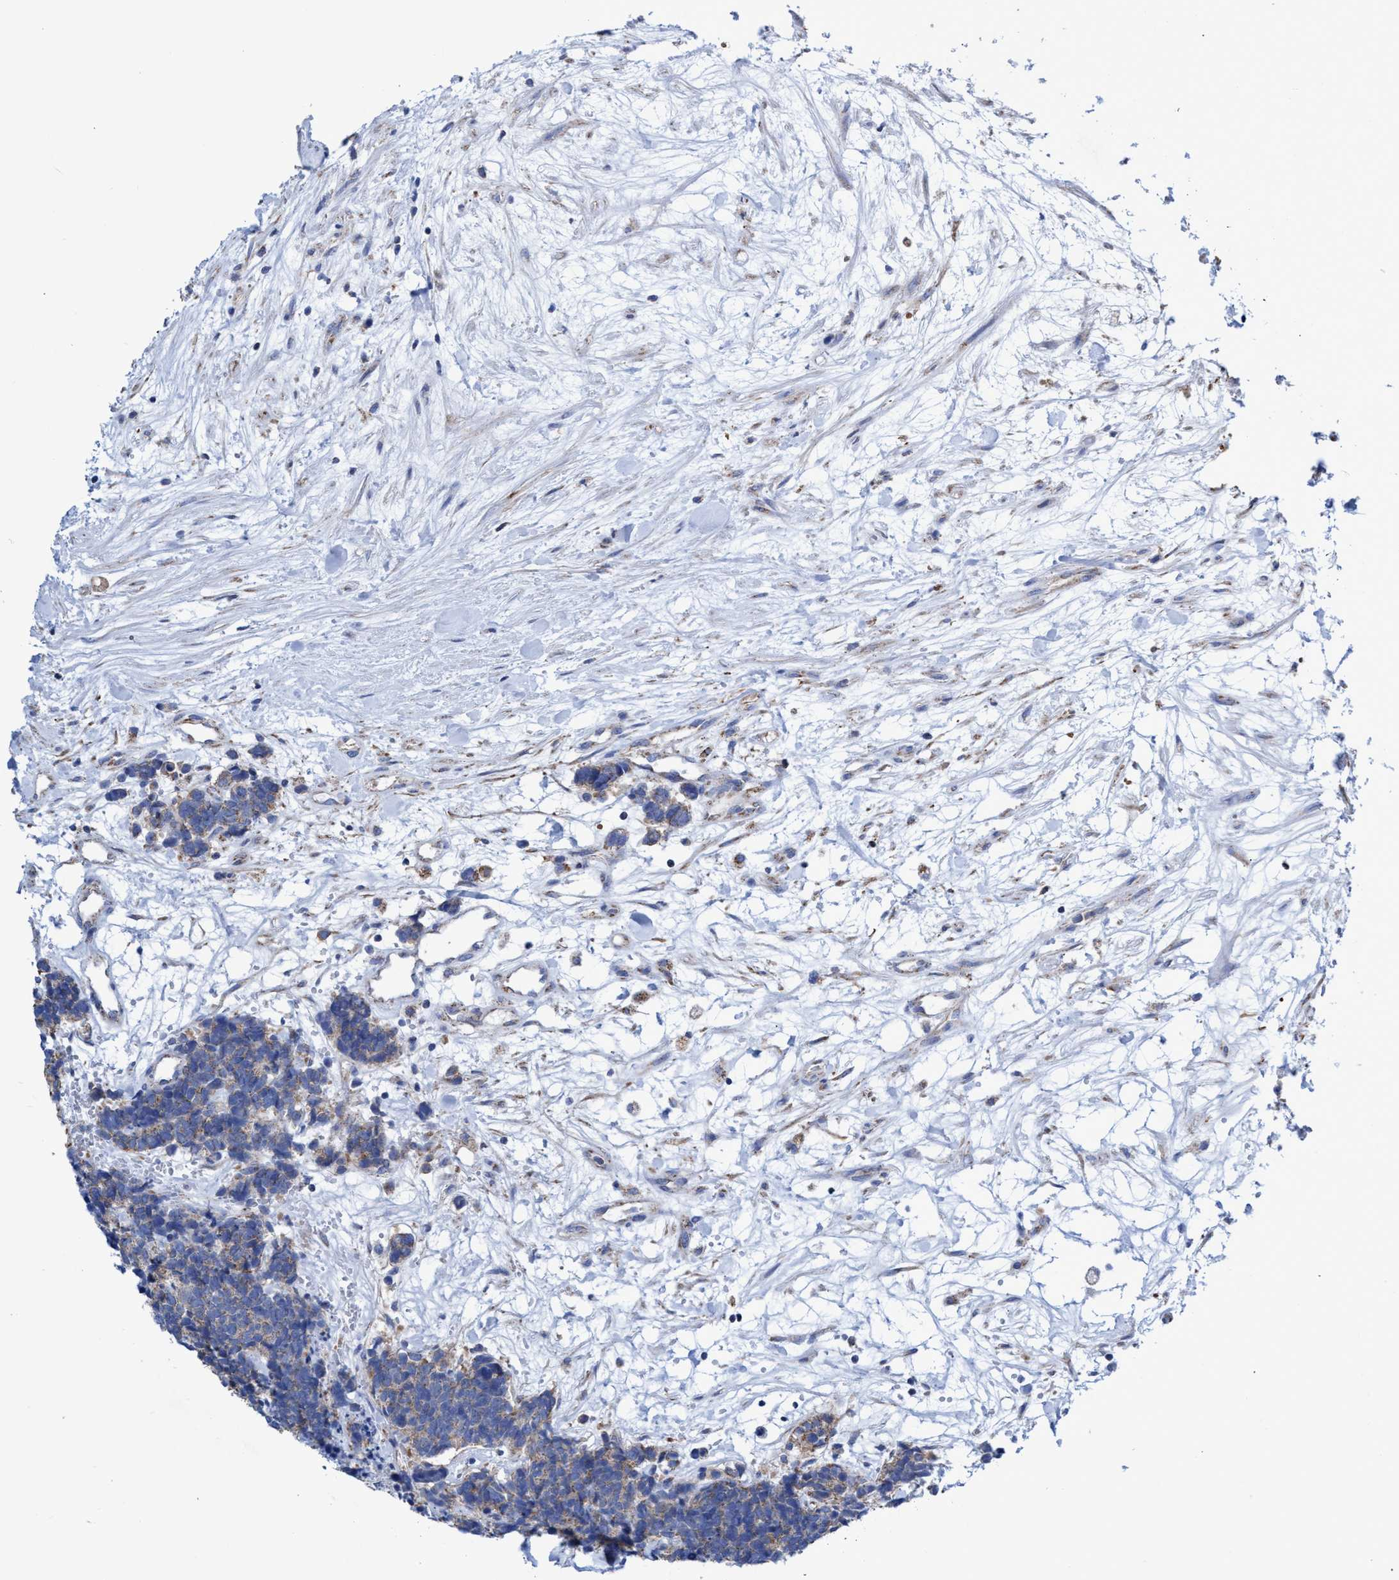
{"staining": {"intensity": "moderate", "quantity": "25%-75%", "location": "cytoplasmic/membranous"}, "tissue": "carcinoid", "cell_type": "Tumor cells", "image_type": "cancer", "snomed": [{"axis": "morphology", "description": "Carcinoma, NOS"}, {"axis": "morphology", "description": "Carcinoid, malignant, NOS"}, {"axis": "topography", "description": "Urinary bladder"}], "caption": "Carcinoid (malignant) stained for a protein (brown) displays moderate cytoplasmic/membranous positive expression in approximately 25%-75% of tumor cells.", "gene": "ZNF750", "patient": {"sex": "male", "age": 57}}